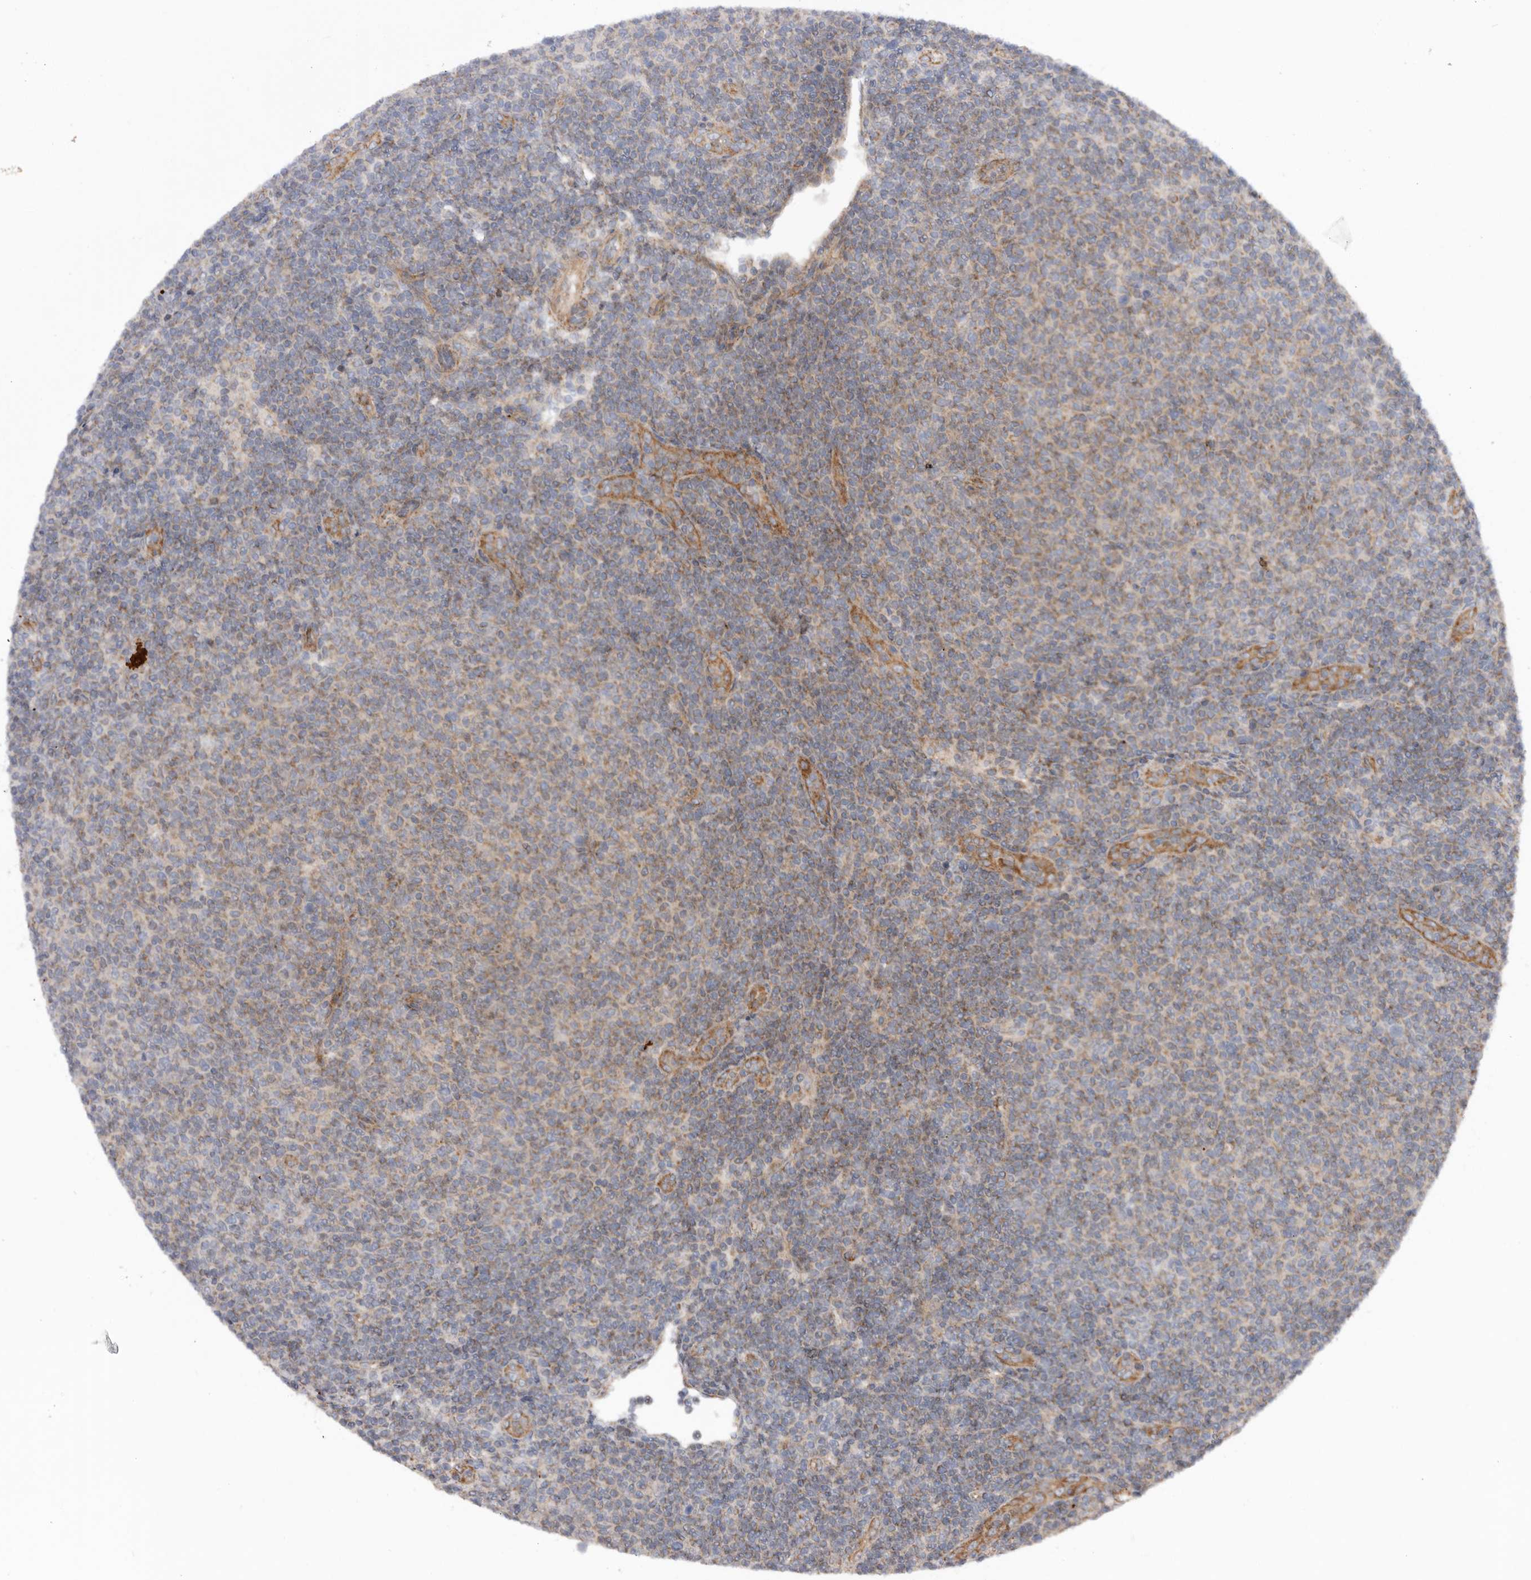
{"staining": {"intensity": "weak", "quantity": "25%-75%", "location": "cytoplasmic/membranous"}, "tissue": "lymphoma", "cell_type": "Tumor cells", "image_type": "cancer", "snomed": [{"axis": "morphology", "description": "Malignant lymphoma, non-Hodgkin's type, Low grade"}, {"axis": "topography", "description": "Lymph node"}], "caption": "A low amount of weak cytoplasmic/membranous expression is present in approximately 25%-75% of tumor cells in lymphoma tissue.", "gene": "MTFR1L", "patient": {"sex": "male", "age": 66}}